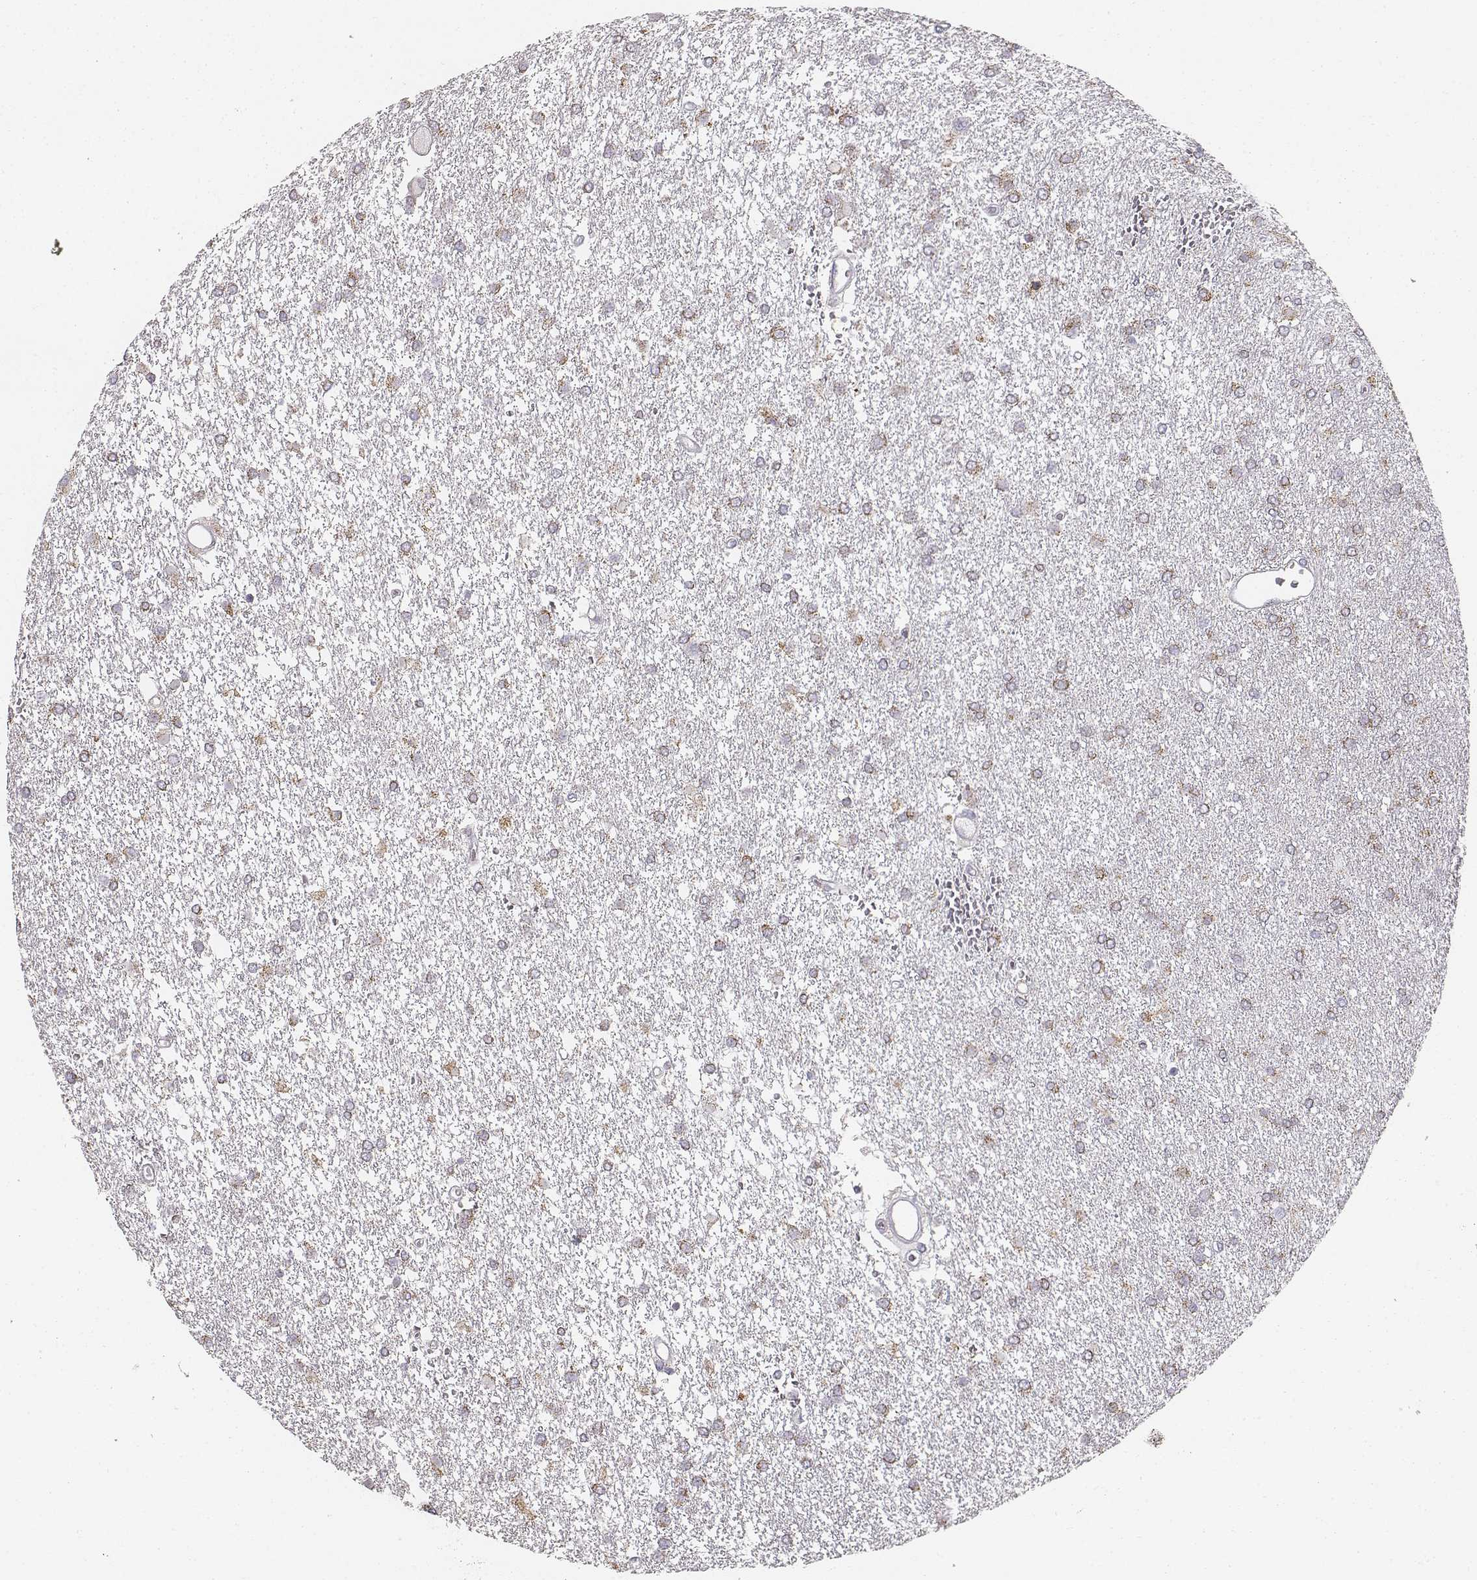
{"staining": {"intensity": "weak", "quantity": "<25%", "location": "cytoplasmic/membranous"}, "tissue": "glioma", "cell_type": "Tumor cells", "image_type": "cancer", "snomed": [{"axis": "morphology", "description": "Glioma, malignant, High grade"}, {"axis": "topography", "description": "Brain"}], "caption": "This is an IHC micrograph of malignant high-grade glioma. There is no staining in tumor cells.", "gene": "ABCD3", "patient": {"sex": "female", "age": 61}}